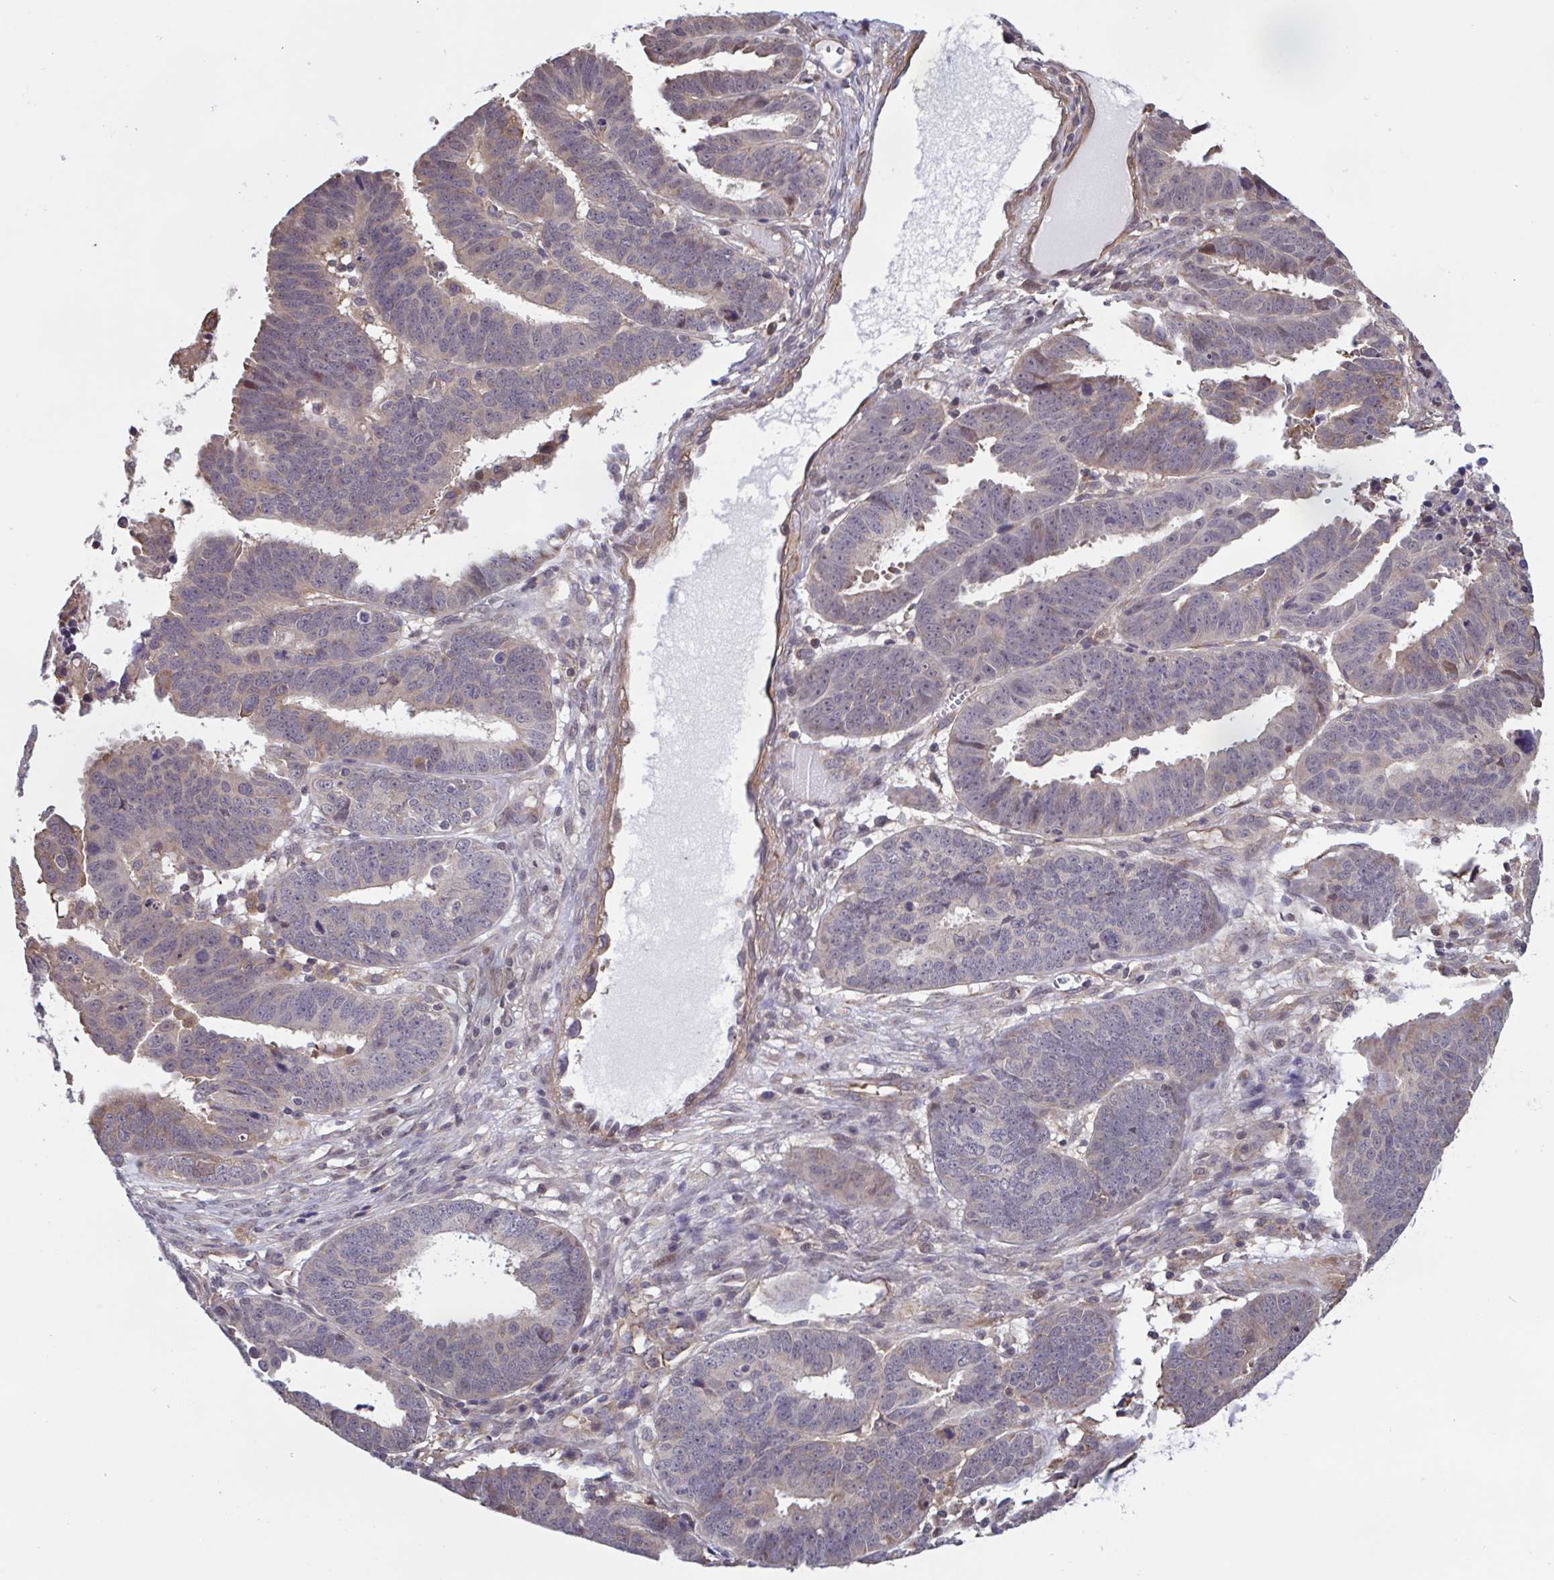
{"staining": {"intensity": "weak", "quantity": "<25%", "location": "cytoplasmic/membranous"}, "tissue": "ovarian cancer", "cell_type": "Tumor cells", "image_type": "cancer", "snomed": [{"axis": "morphology", "description": "Carcinoma, endometroid"}, {"axis": "morphology", "description": "Cystadenocarcinoma, serous, NOS"}, {"axis": "topography", "description": "Ovary"}], "caption": "Immunohistochemistry photomicrograph of human ovarian cancer (serous cystadenocarcinoma) stained for a protein (brown), which demonstrates no positivity in tumor cells.", "gene": "ZNF200", "patient": {"sex": "female", "age": 45}}